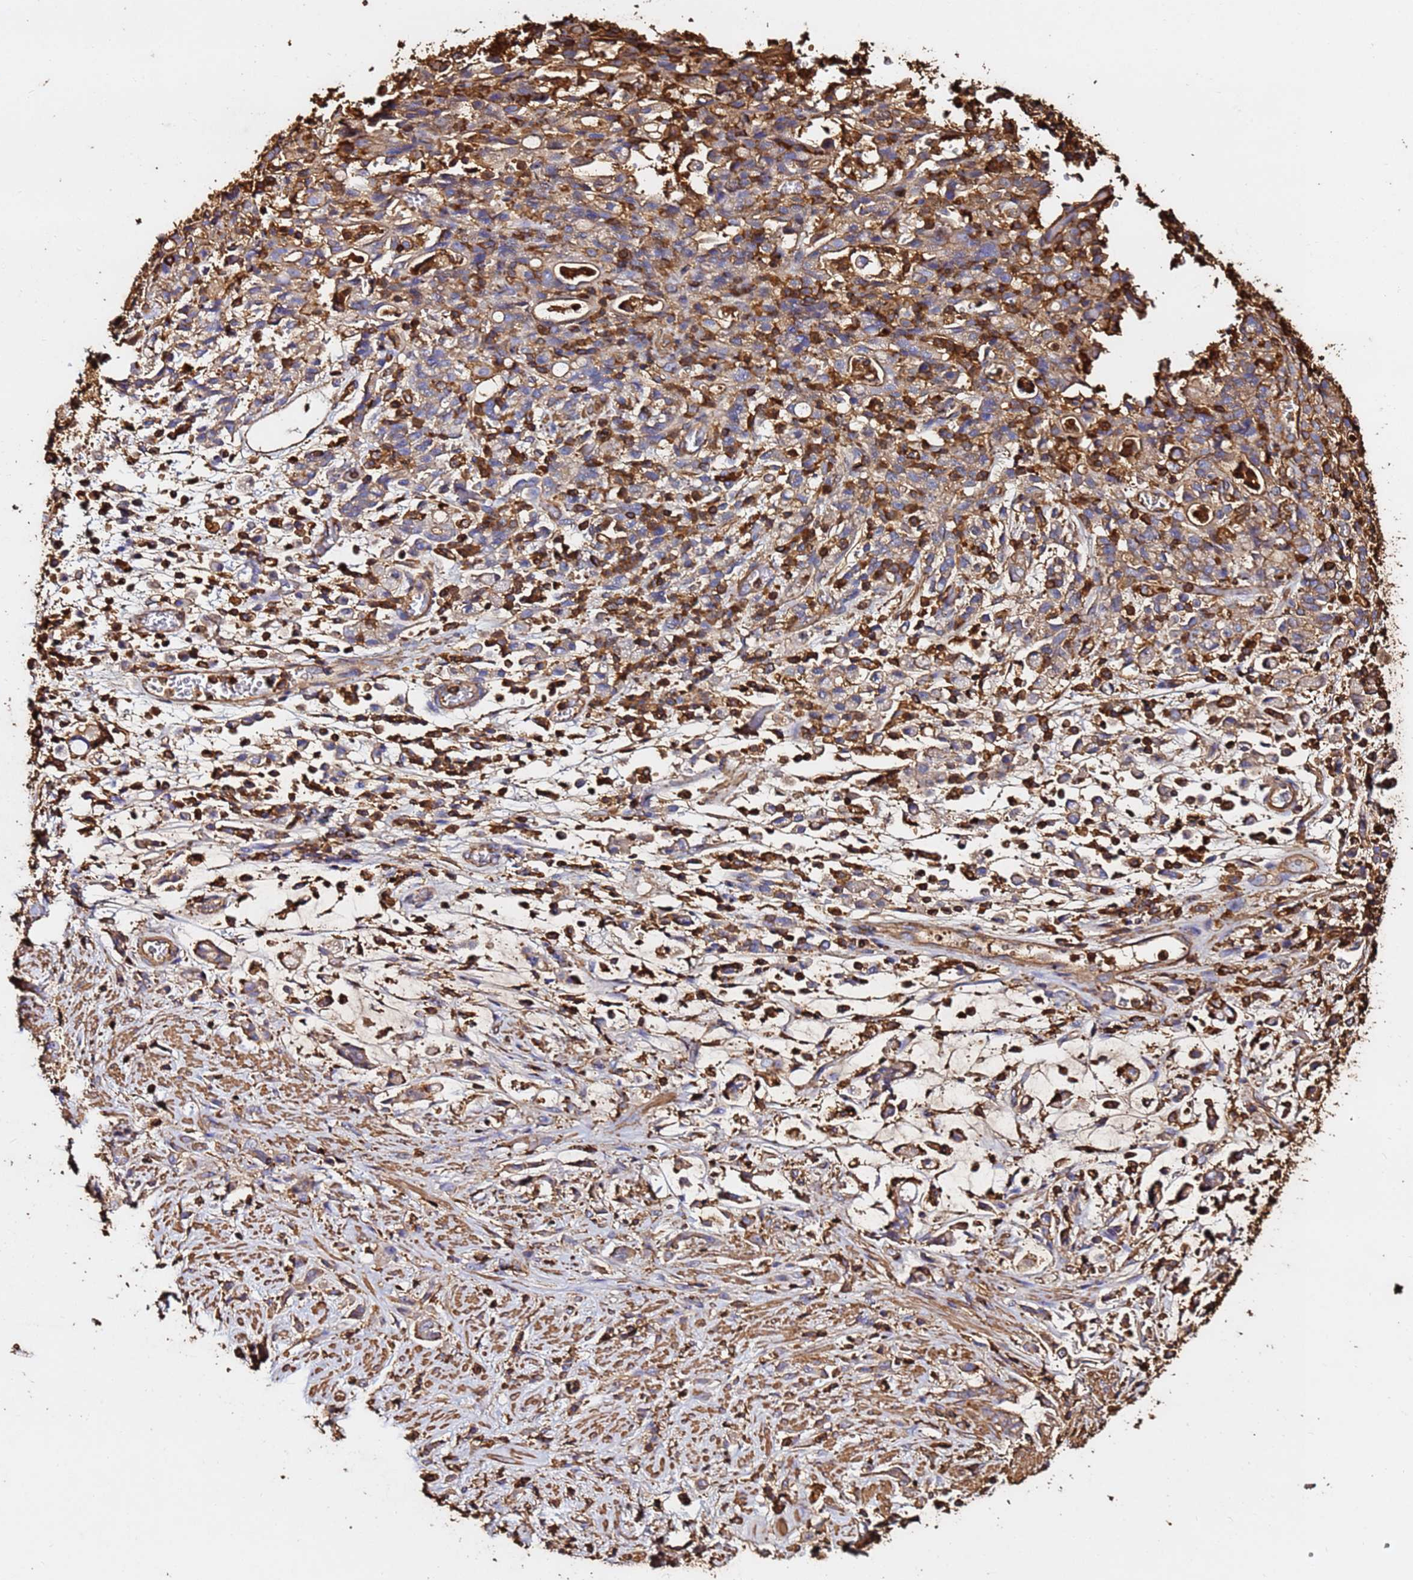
{"staining": {"intensity": "moderate", "quantity": ">75%", "location": "cytoplasmic/membranous"}, "tissue": "stomach cancer", "cell_type": "Tumor cells", "image_type": "cancer", "snomed": [{"axis": "morphology", "description": "Adenocarcinoma, NOS"}, {"axis": "topography", "description": "Stomach"}], "caption": "Immunohistochemical staining of stomach adenocarcinoma demonstrates medium levels of moderate cytoplasmic/membranous protein positivity in about >75% of tumor cells.", "gene": "ACTB", "patient": {"sex": "female", "age": 60}}